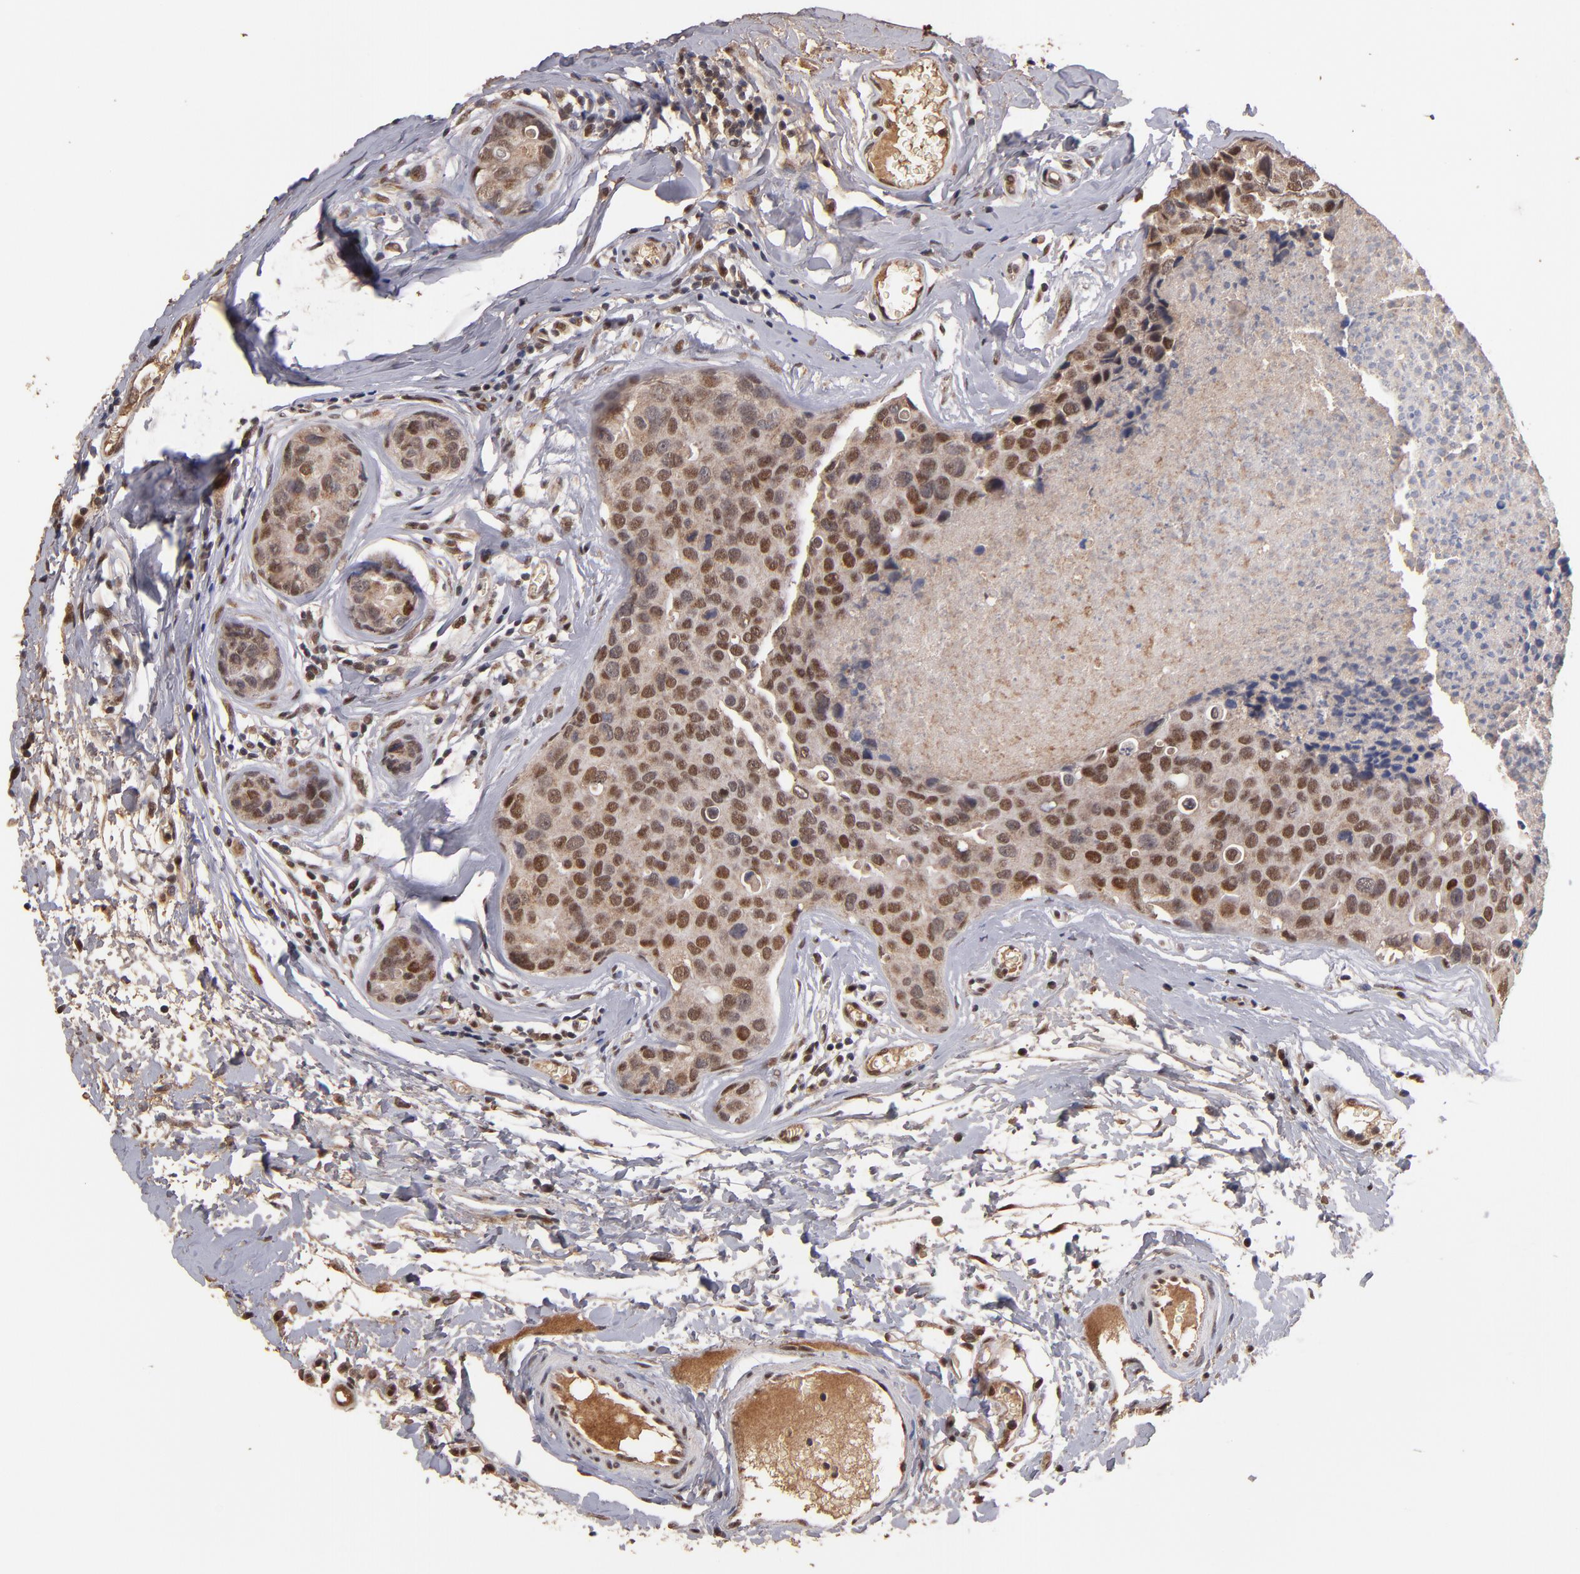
{"staining": {"intensity": "moderate", "quantity": "25%-75%", "location": "nuclear"}, "tissue": "breast cancer", "cell_type": "Tumor cells", "image_type": "cancer", "snomed": [{"axis": "morphology", "description": "Duct carcinoma"}, {"axis": "topography", "description": "Breast"}], "caption": "The micrograph displays staining of breast cancer, revealing moderate nuclear protein expression (brown color) within tumor cells.", "gene": "EAPP", "patient": {"sex": "female", "age": 24}}